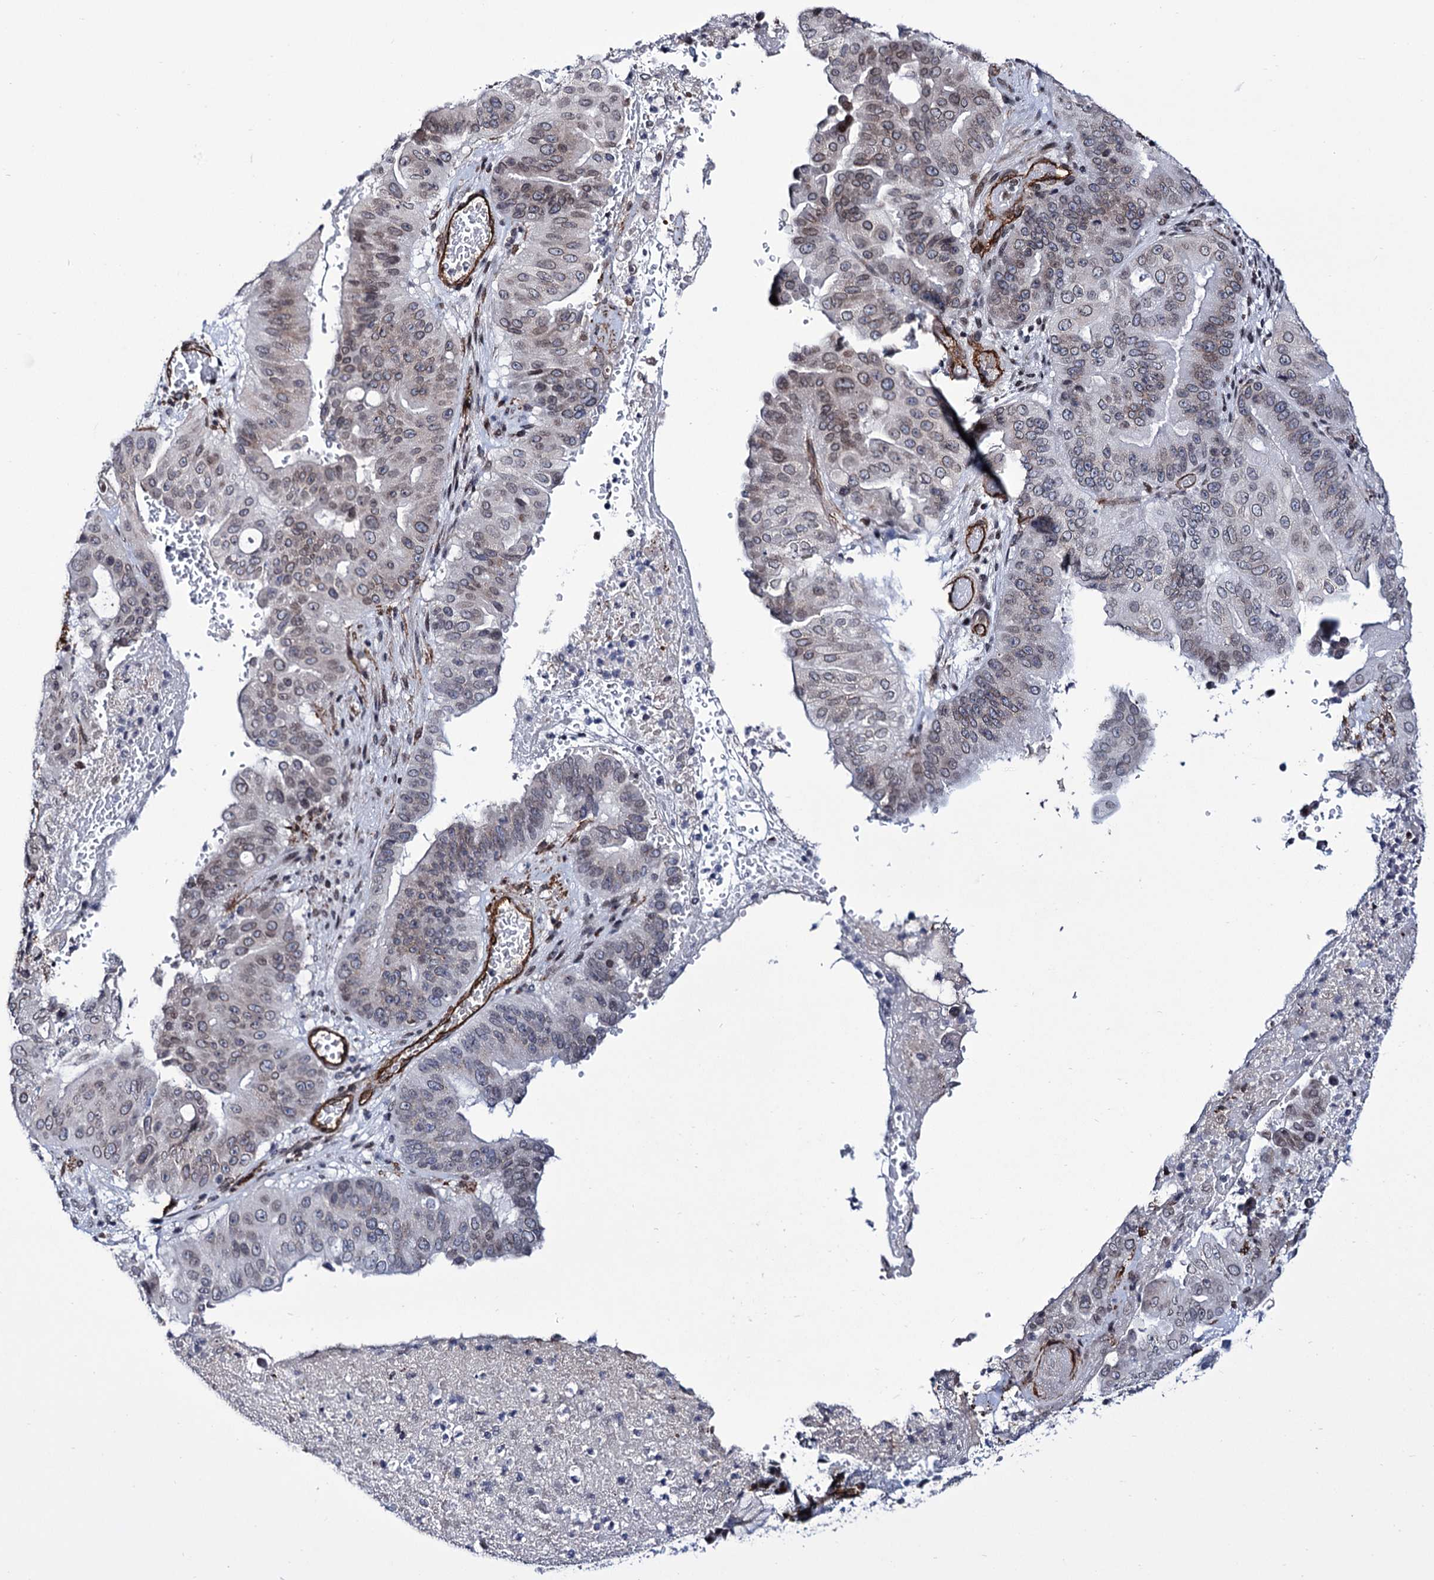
{"staining": {"intensity": "negative", "quantity": "none", "location": "none"}, "tissue": "pancreatic cancer", "cell_type": "Tumor cells", "image_type": "cancer", "snomed": [{"axis": "morphology", "description": "Adenocarcinoma, NOS"}, {"axis": "topography", "description": "Pancreas"}], "caption": "There is no significant staining in tumor cells of pancreatic adenocarcinoma. Nuclei are stained in blue.", "gene": "ZC3H12C", "patient": {"sex": "female", "age": 77}}